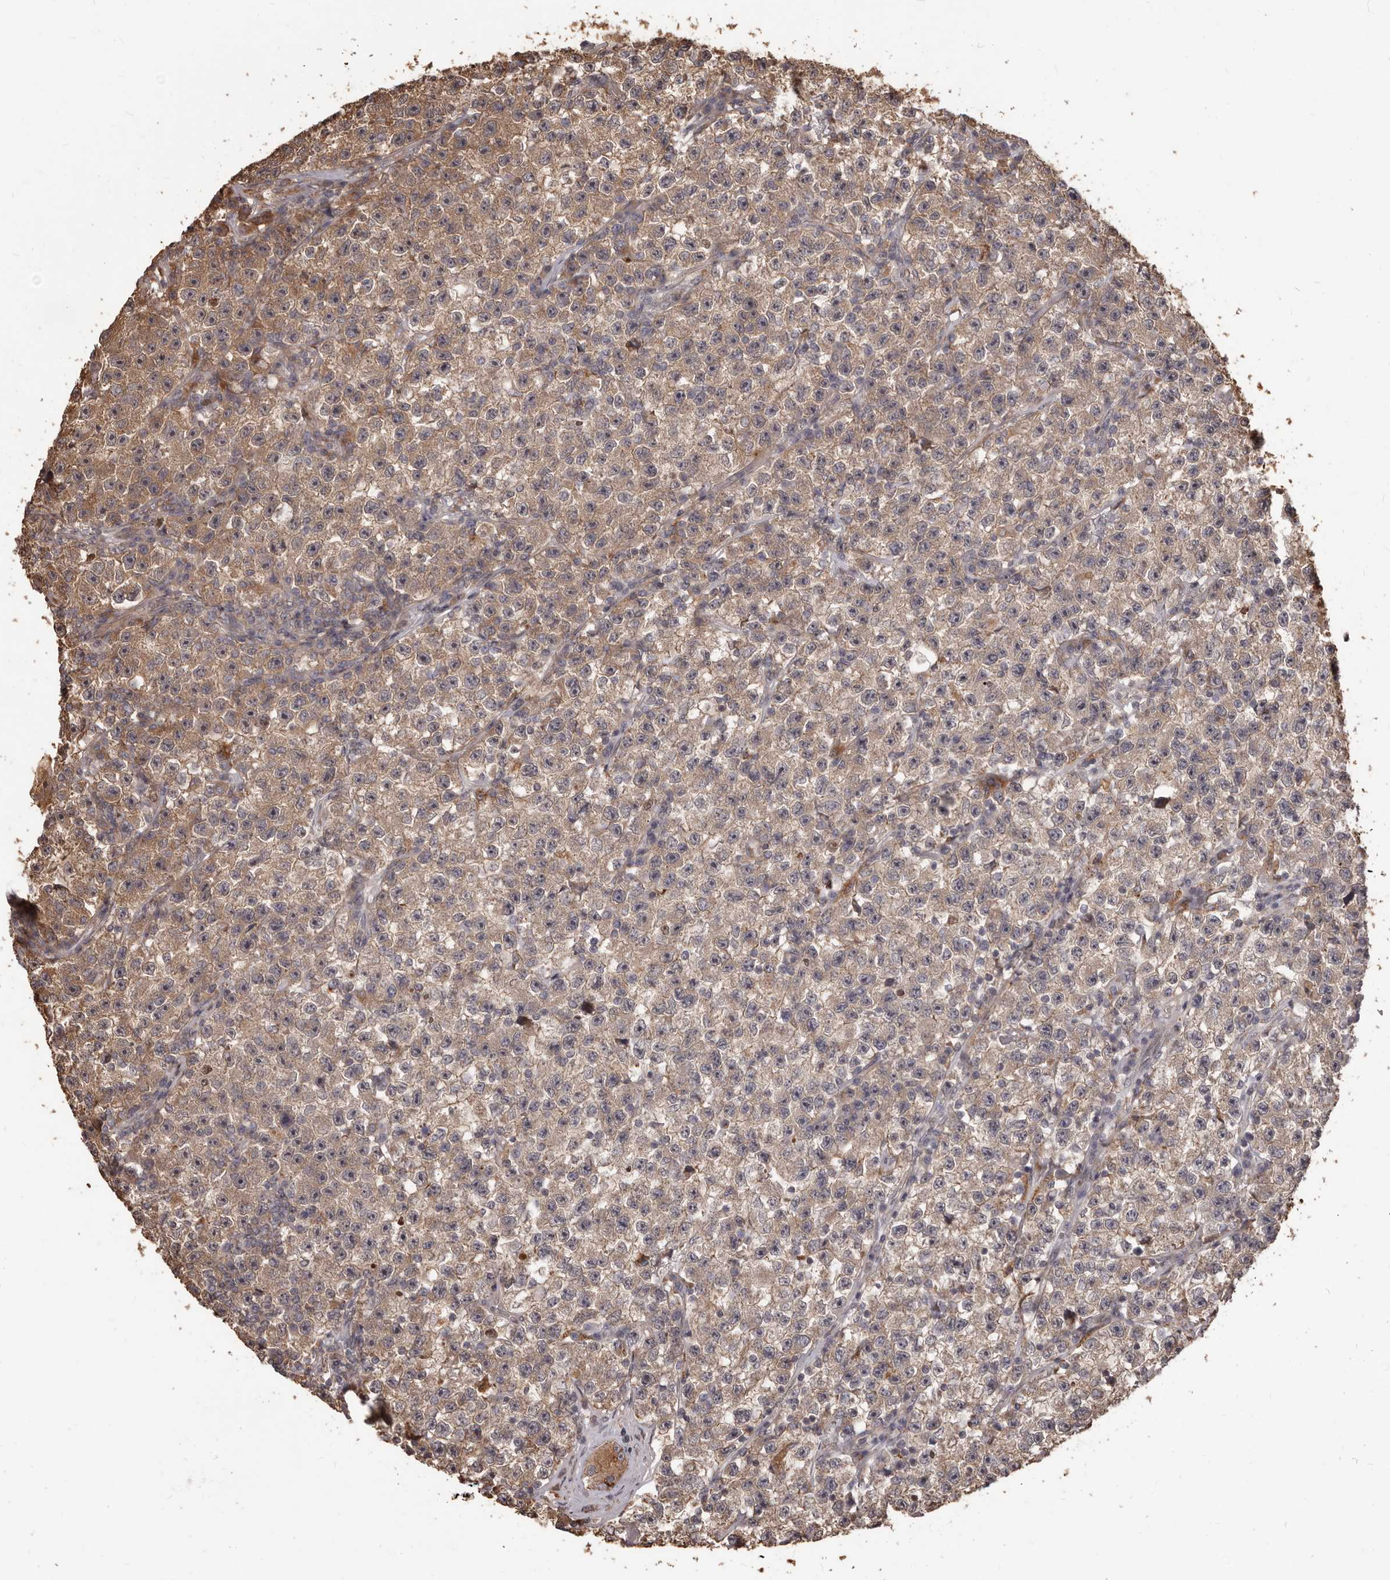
{"staining": {"intensity": "moderate", "quantity": "25%-75%", "location": "cytoplasmic/membranous"}, "tissue": "testis cancer", "cell_type": "Tumor cells", "image_type": "cancer", "snomed": [{"axis": "morphology", "description": "Seminoma, NOS"}, {"axis": "topography", "description": "Testis"}], "caption": "DAB immunohistochemical staining of seminoma (testis) displays moderate cytoplasmic/membranous protein expression in about 25%-75% of tumor cells. The protein is stained brown, and the nuclei are stained in blue (DAB (3,3'-diaminobenzidine) IHC with brightfield microscopy, high magnification).", "gene": "MTO1", "patient": {"sex": "male", "age": 22}}